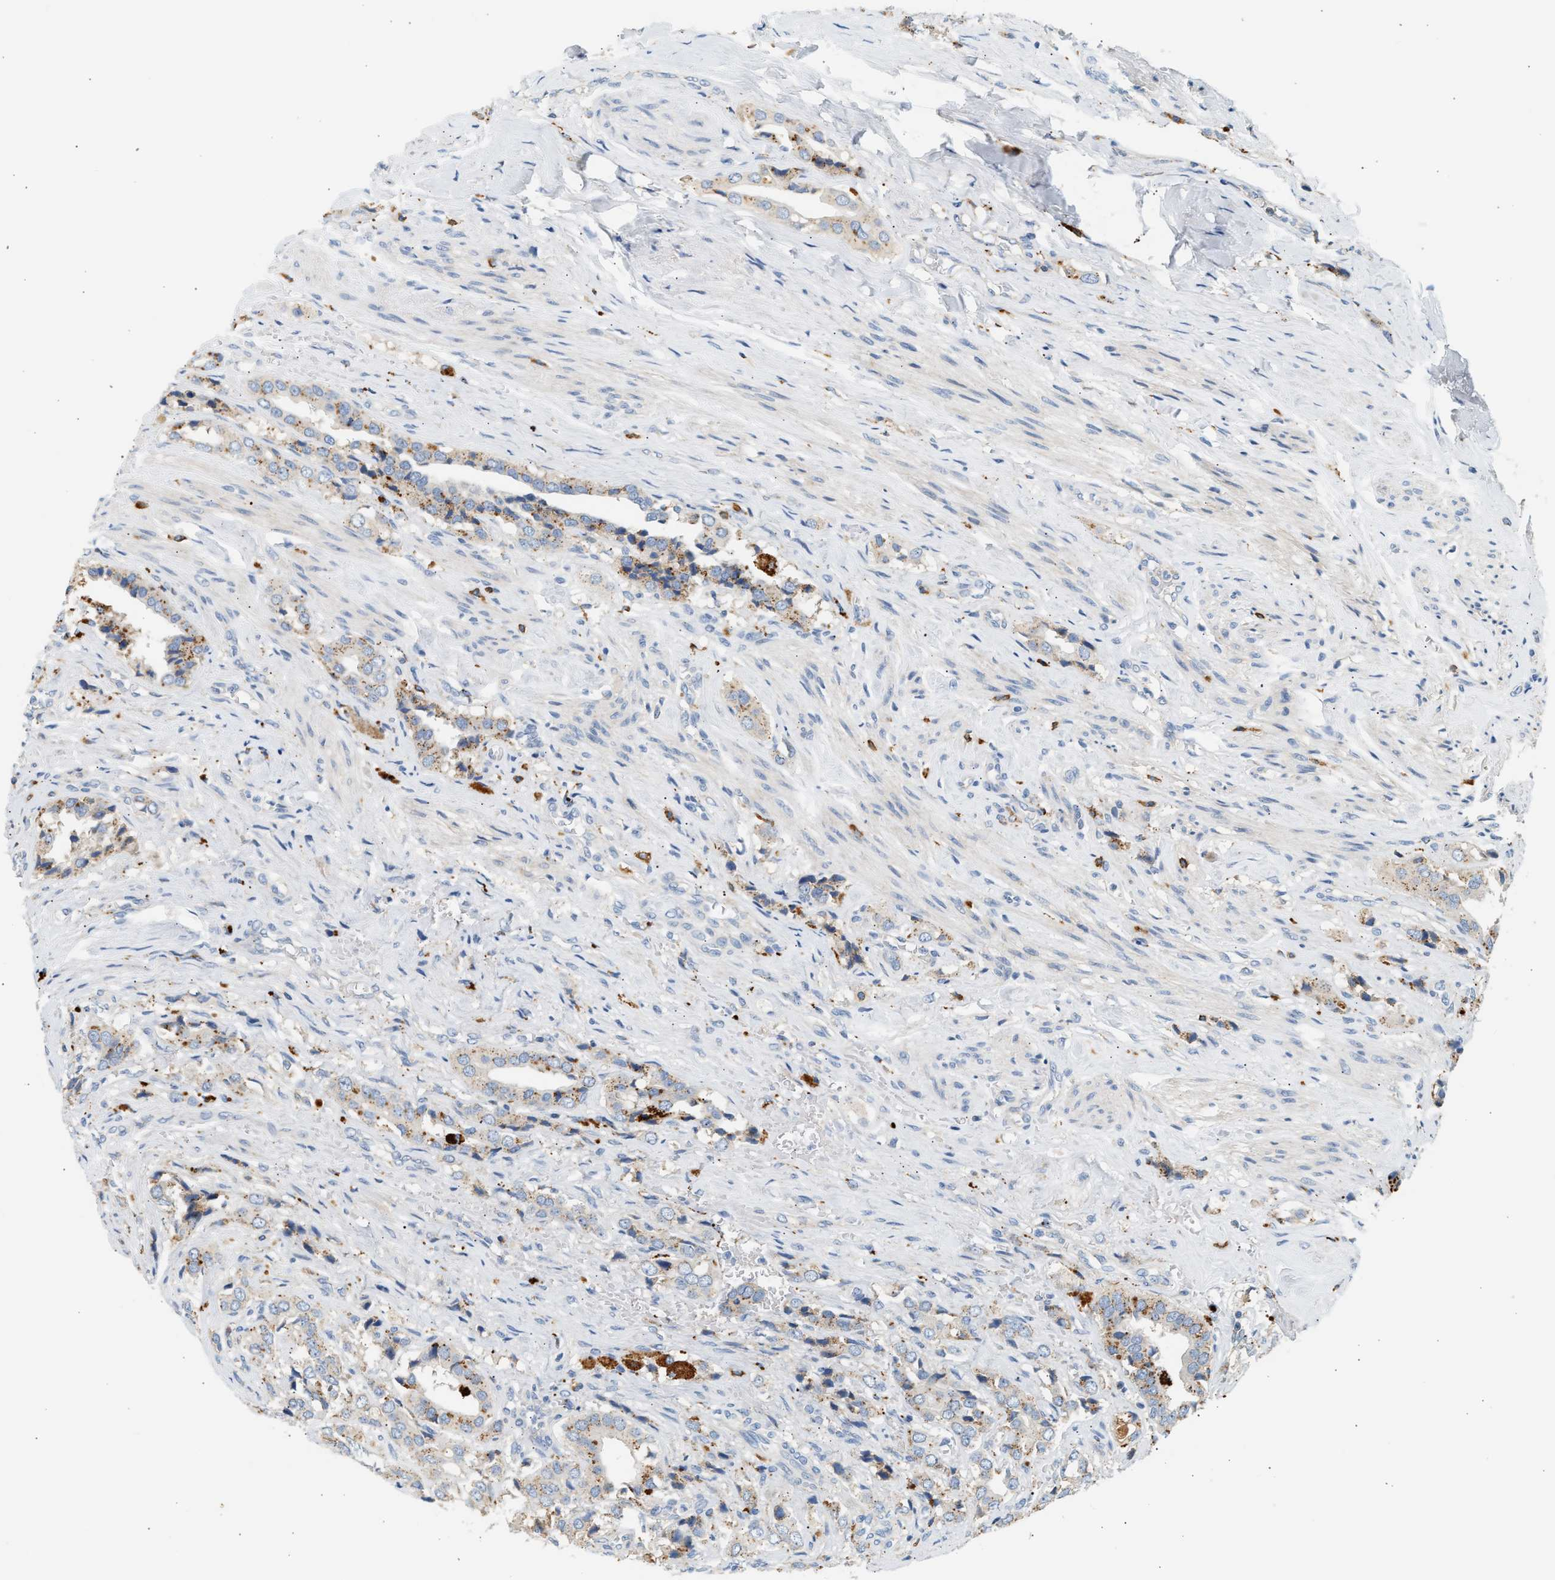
{"staining": {"intensity": "weak", "quantity": ">75%", "location": "cytoplasmic/membranous"}, "tissue": "prostate cancer", "cell_type": "Tumor cells", "image_type": "cancer", "snomed": [{"axis": "morphology", "description": "Adenocarcinoma, High grade"}, {"axis": "topography", "description": "Prostate"}], "caption": "Immunohistochemical staining of human prostate high-grade adenocarcinoma demonstrates weak cytoplasmic/membranous protein expression in about >75% of tumor cells.", "gene": "ENTHD1", "patient": {"sex": "male", "age": 52}}